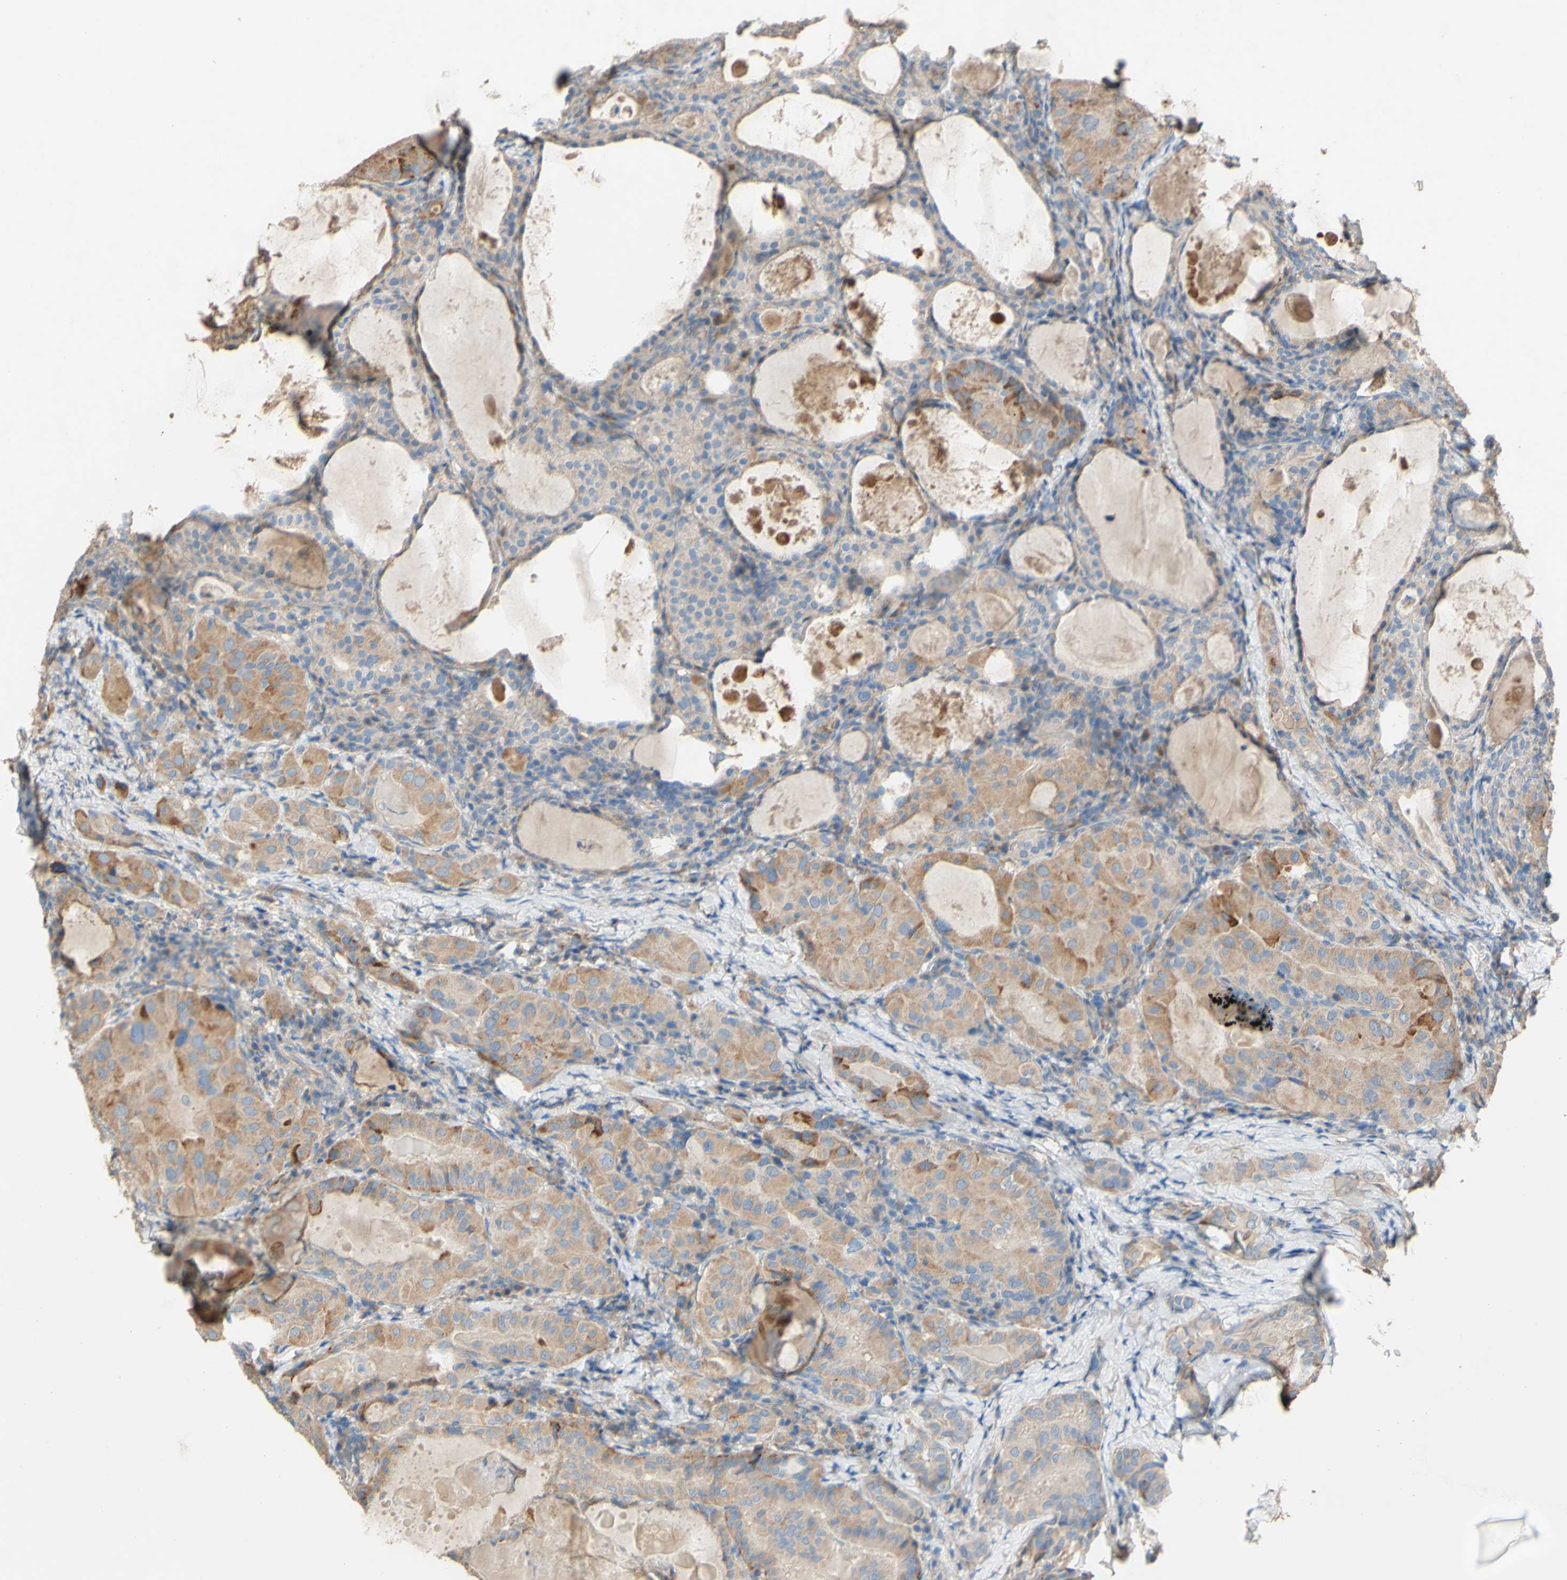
{"staining": {"intensity": "moderate", "quantity": ">75%", "location": "cytoplasmic/membranous"}, "tissue": "thyroid cancer", "cell_type": "Tumor cells", "image_type": "cancer", "snomed": [{"axis": "morphology", "description": "Papillary adenocarcinoma, NOS"}, {"axis": "topography", "description": "Thyroid gland"}], "caption": "Immunohistochemical staining of papillary adenocarcinoma (thyroid) shows medium levels of moderate cytoplasmic/membranous protein expression in about >75% of tumor cells.", "gene": "DKK3", "patient": {"sex": "female", "age": 42}}